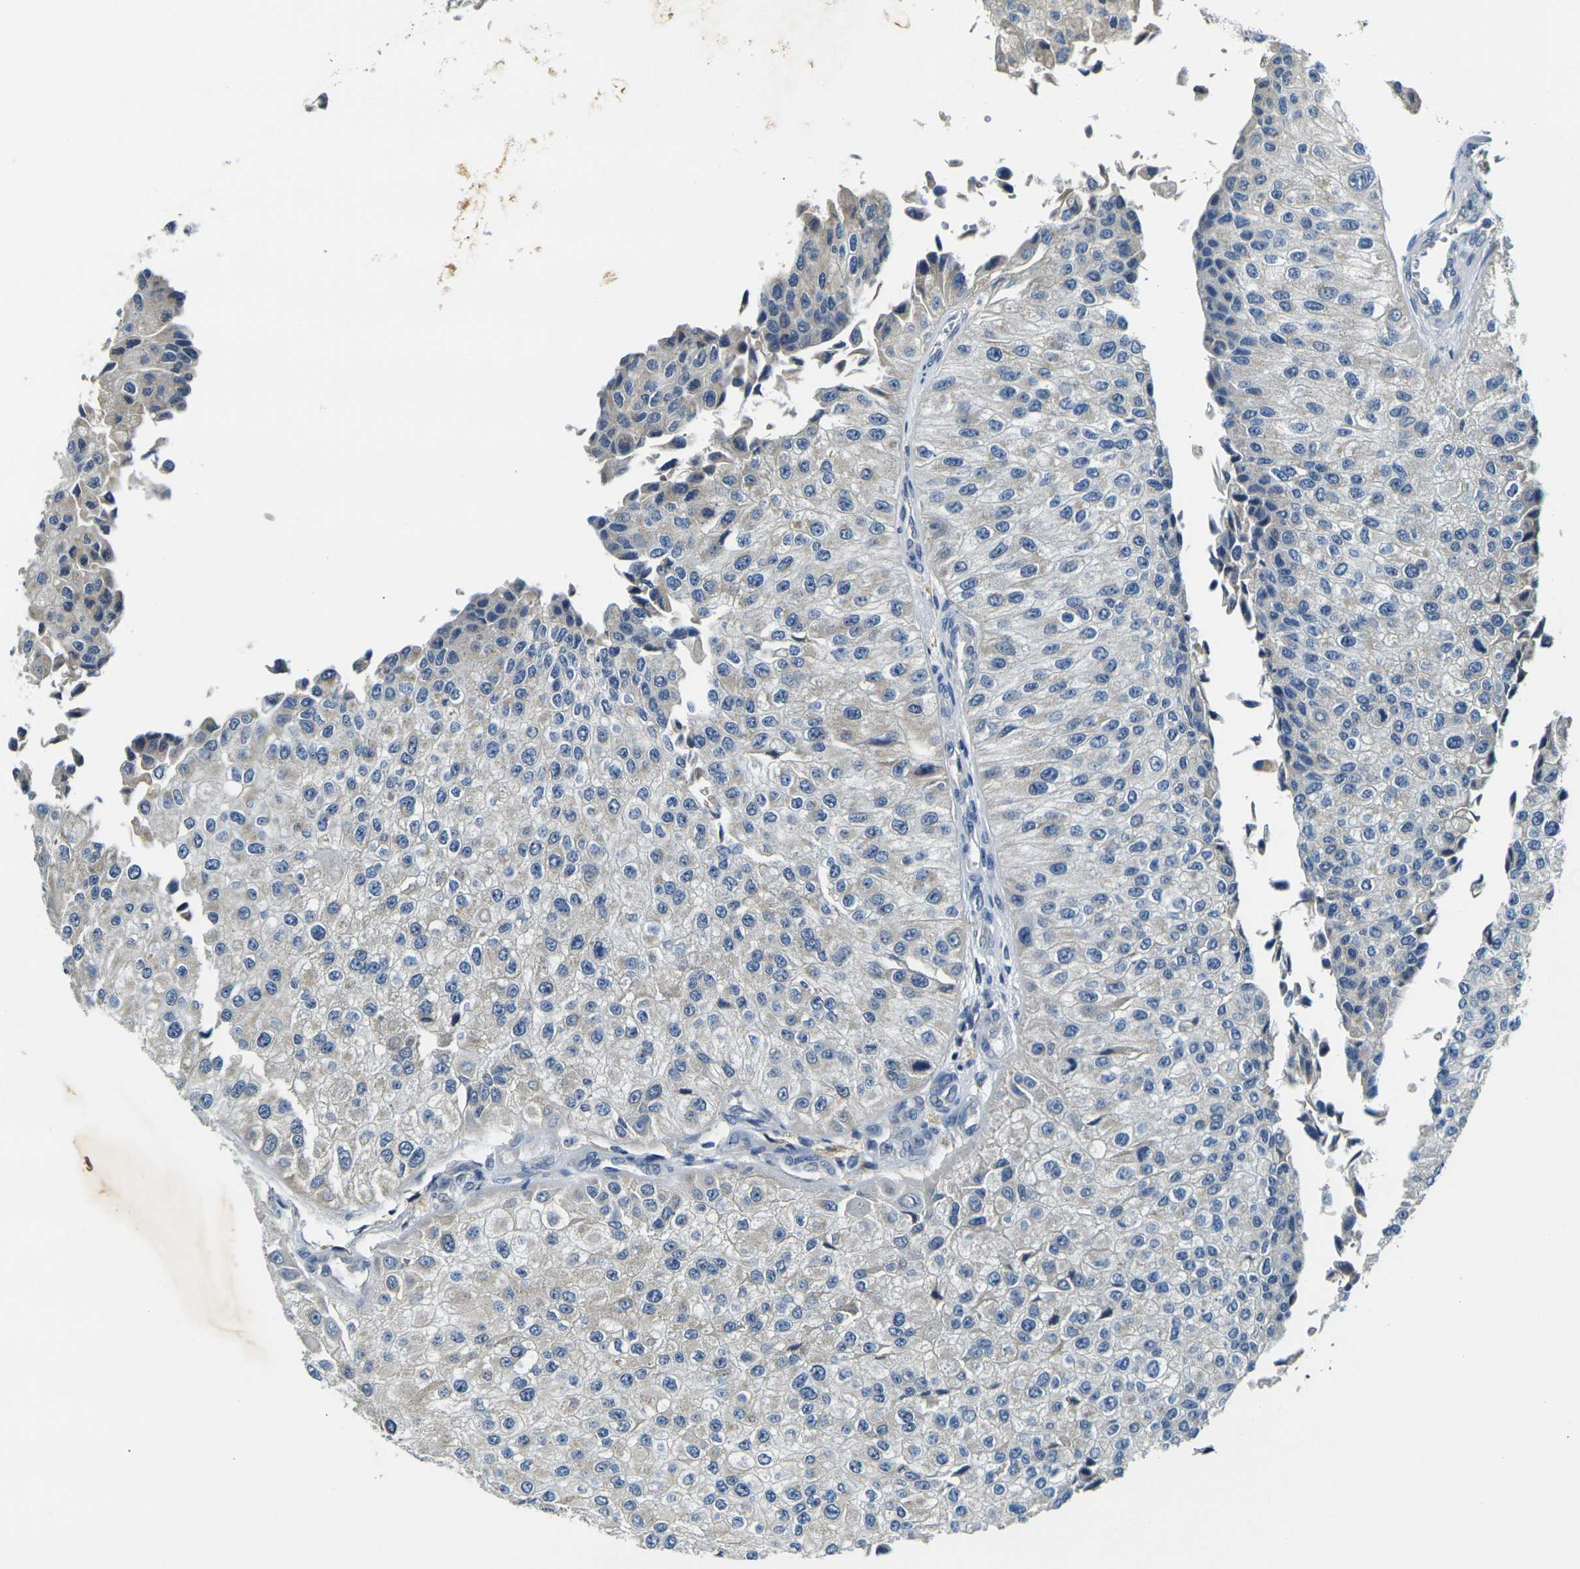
{"staining": {"intensity": "negative", "quantity": "none", "location": "none"}, "tissue": "urothelial cancer", "cell_type": "Tumor cells", "image_type": "cancer", "snomed": [{"axis": "morphology", "description": "Urothelial carcinoma, High grade"}, {"axis": "topography", "description": "Kidney"}, {"axis": "topography", "description": "Urinary bladder"}], "caption": "Tumor cells are negative for brown protein staining in urothelial carcinoma (high-grade).", "gene": "SHISAL2B", "patient": {"sex": "male", "age": 77}}